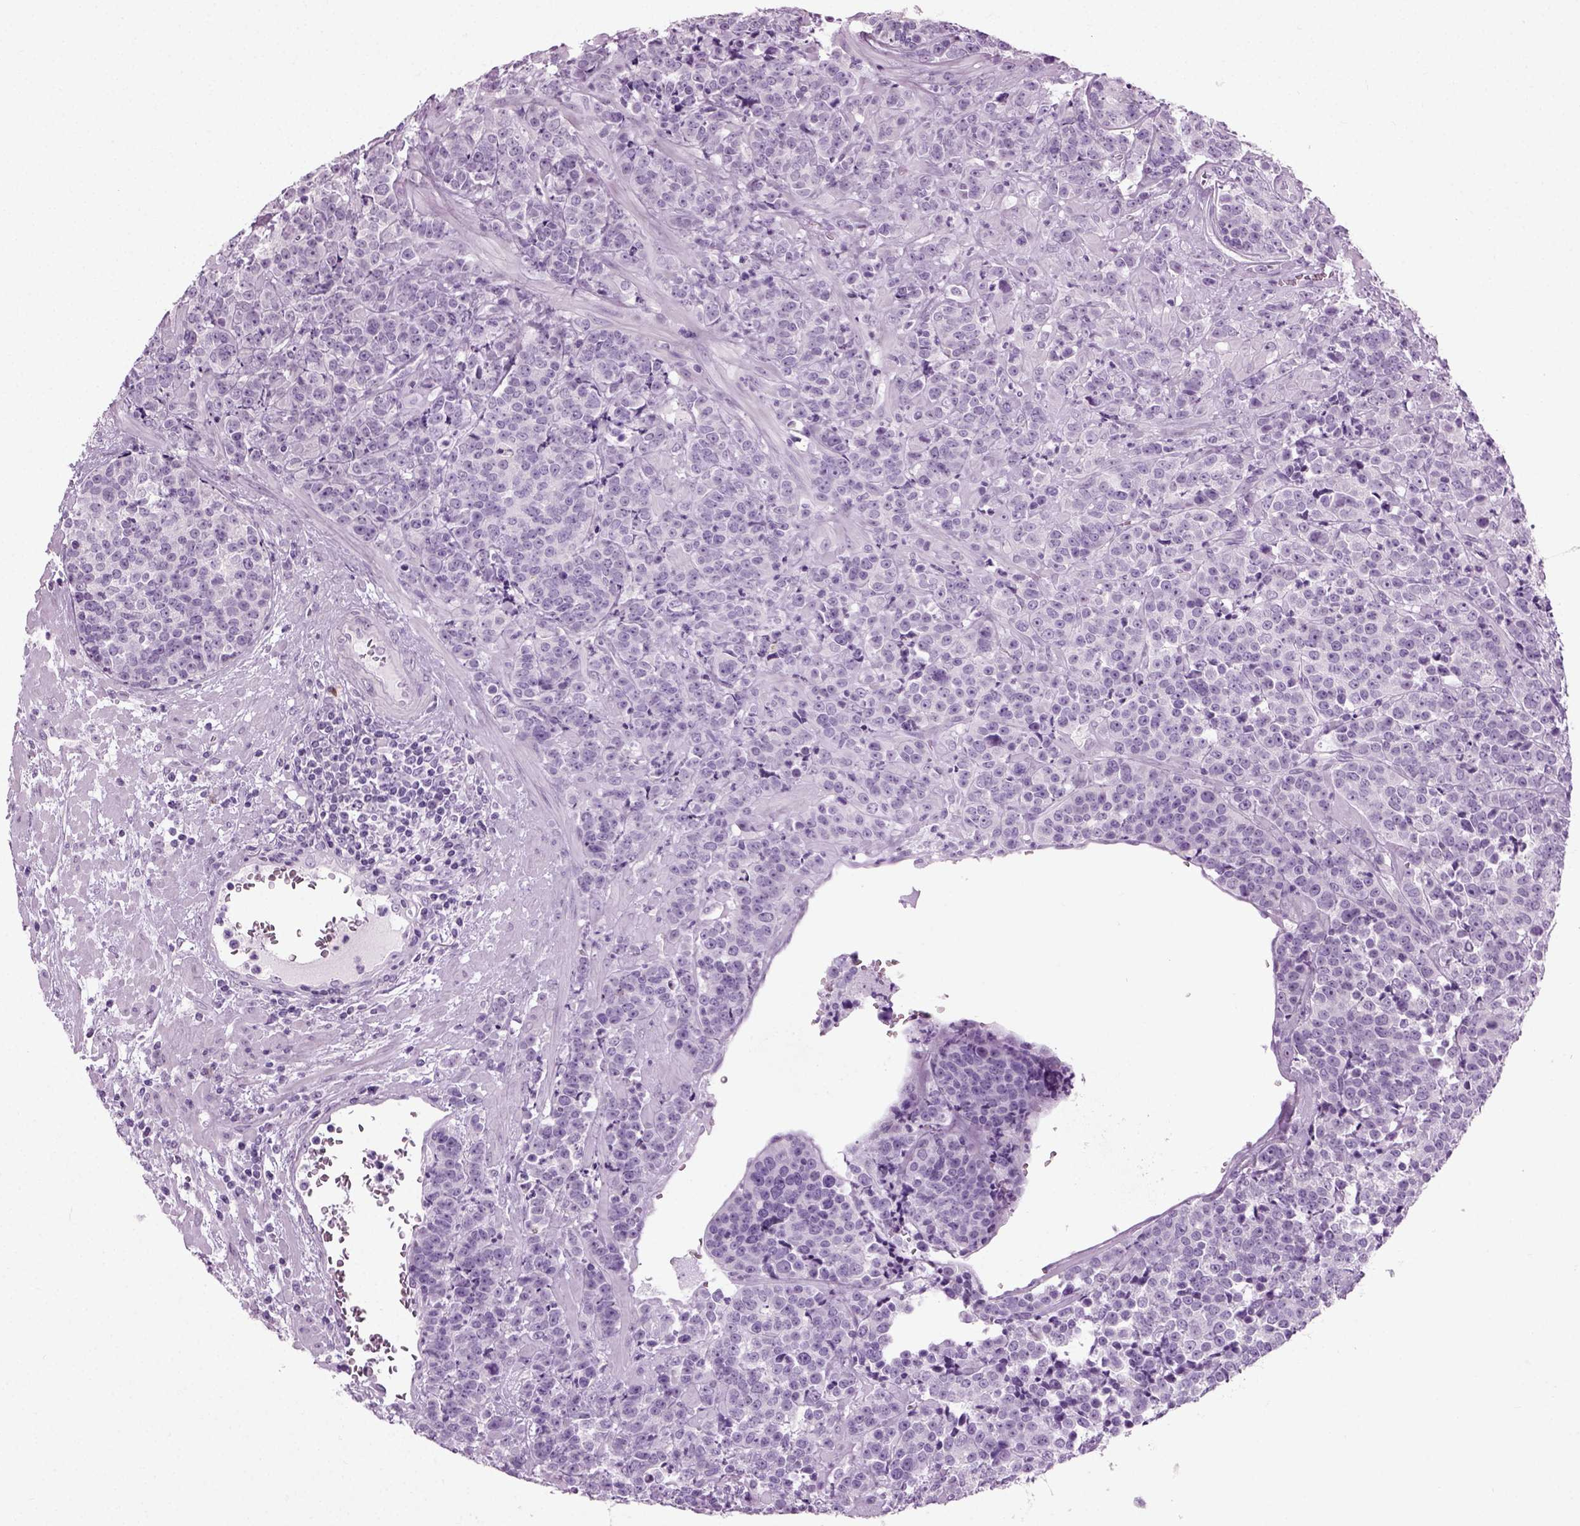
{"staining": {"intensity": "negative", "quantity": "none", "location": "none"}, "tissue": "prostate cancer", "cell_type": "Tumor cells", "image_type": "cancer", "snomed": [{"axis": "morphology", "description": "Adenocarcinoma, NOS"}, {"axis": "topography", "description": "Prostate"}], "caption": "A high-resolution histopathology image shows IHC staining of prostate cancer, which exhibits no significant staining in tumor cells. (DAB immunohistochemistry, high magnification).", "gene": "PRLH", "patient": {"sex": "male", "age": 67}}